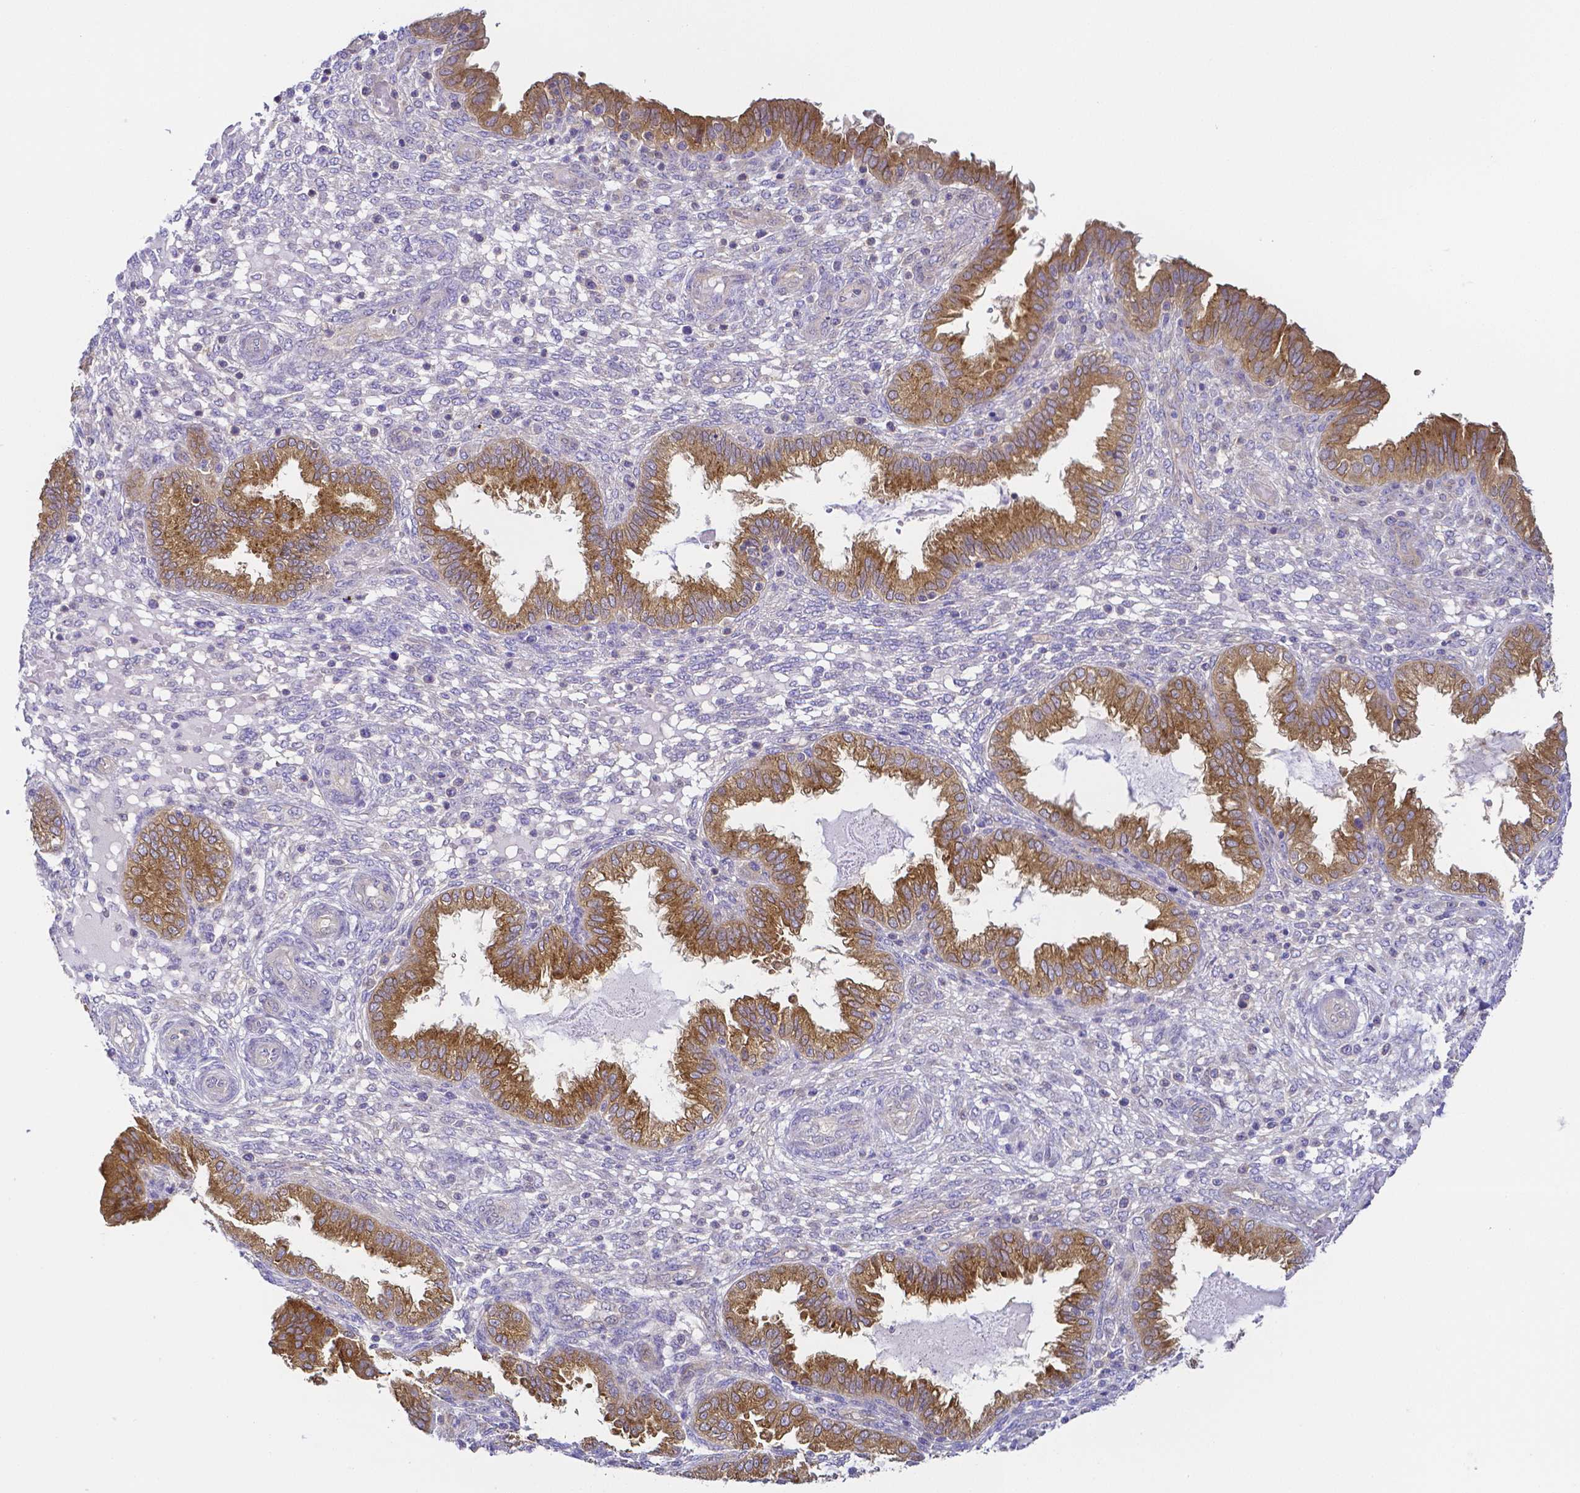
{"staining": {"intensity": "negative", "quantity": "none", "location": "none"}, "tissue": "endometrium", "cell_type": "Cells in endometrial stroma", "image_type": "normal", "snomed": [{"axis": "morphology", "description": "Normal tissue, NOS"}, {"axis": "topography", "description": "Endometrium"}], "caption": "This is an immunohistochemistry image of benign endometrium. There is no expression in cells in endometrial stroma.", "gene": "PKP3", "patient": {"sex": "female", "age": 33}}